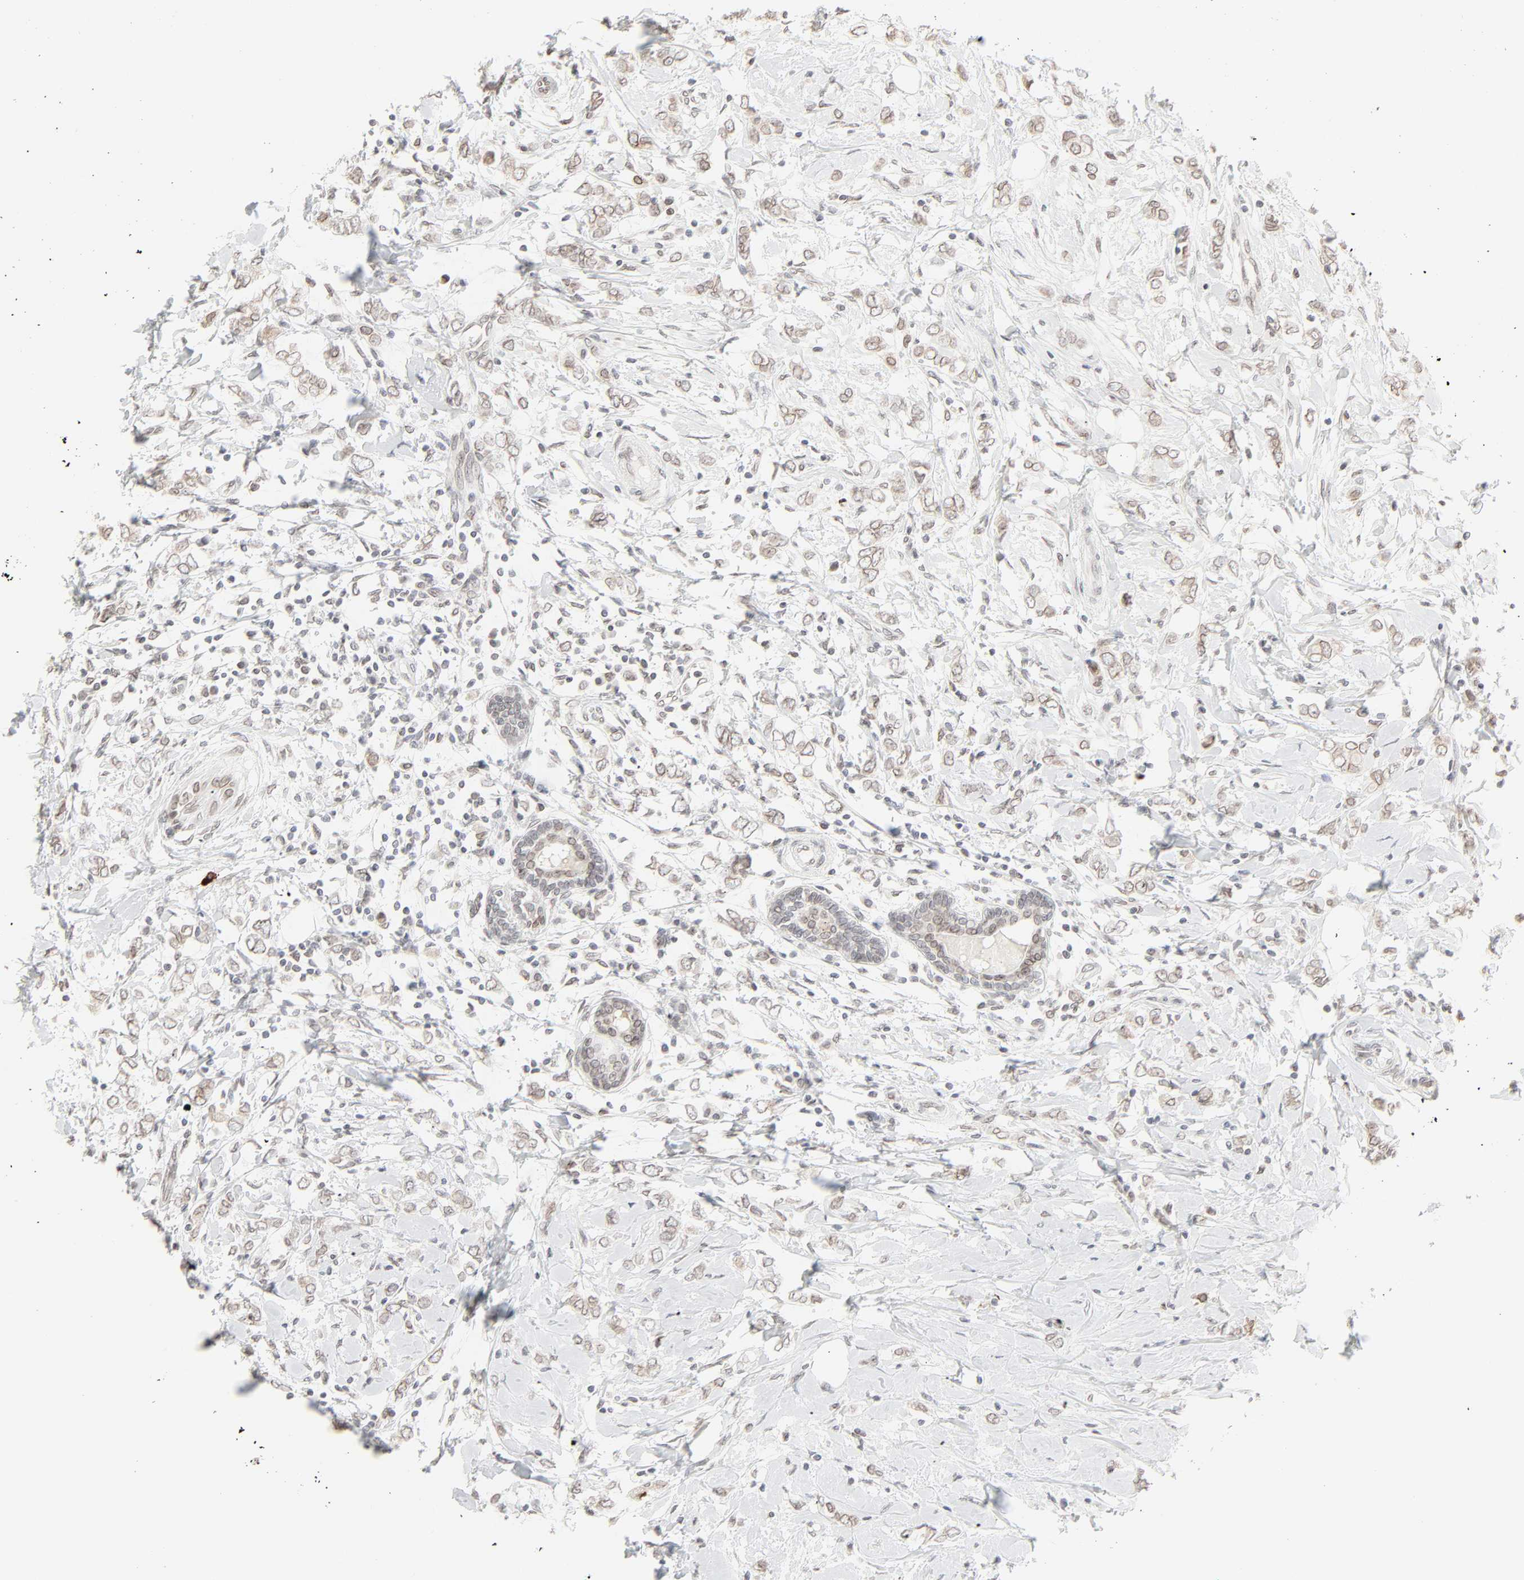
{"staining": {"intensity": "weak", "quantity": "25%-75%", "location": "cytoplasmic/membranous,nuclear"}, "tissue": "breast cancer", "cell_type": "Tumor cells", "image_type": "cancer", "snomed": [{"axis": "morphology", "description": "Normal tissue, NOS"}, {"axis": "morphology", "description": "Lobular carcinoma"}, {"axis": "topography", "description": "Breast"}], "caption": "Weak cytoplasmic/membranous and nuclear expression for a protein is appreciated in about 25%-75% of tumor cells of lobular carcinoma (breast) using immunohistochemistry.", "gene": "MAD1L1", "patient": {"sex": "female", "age": 47}}